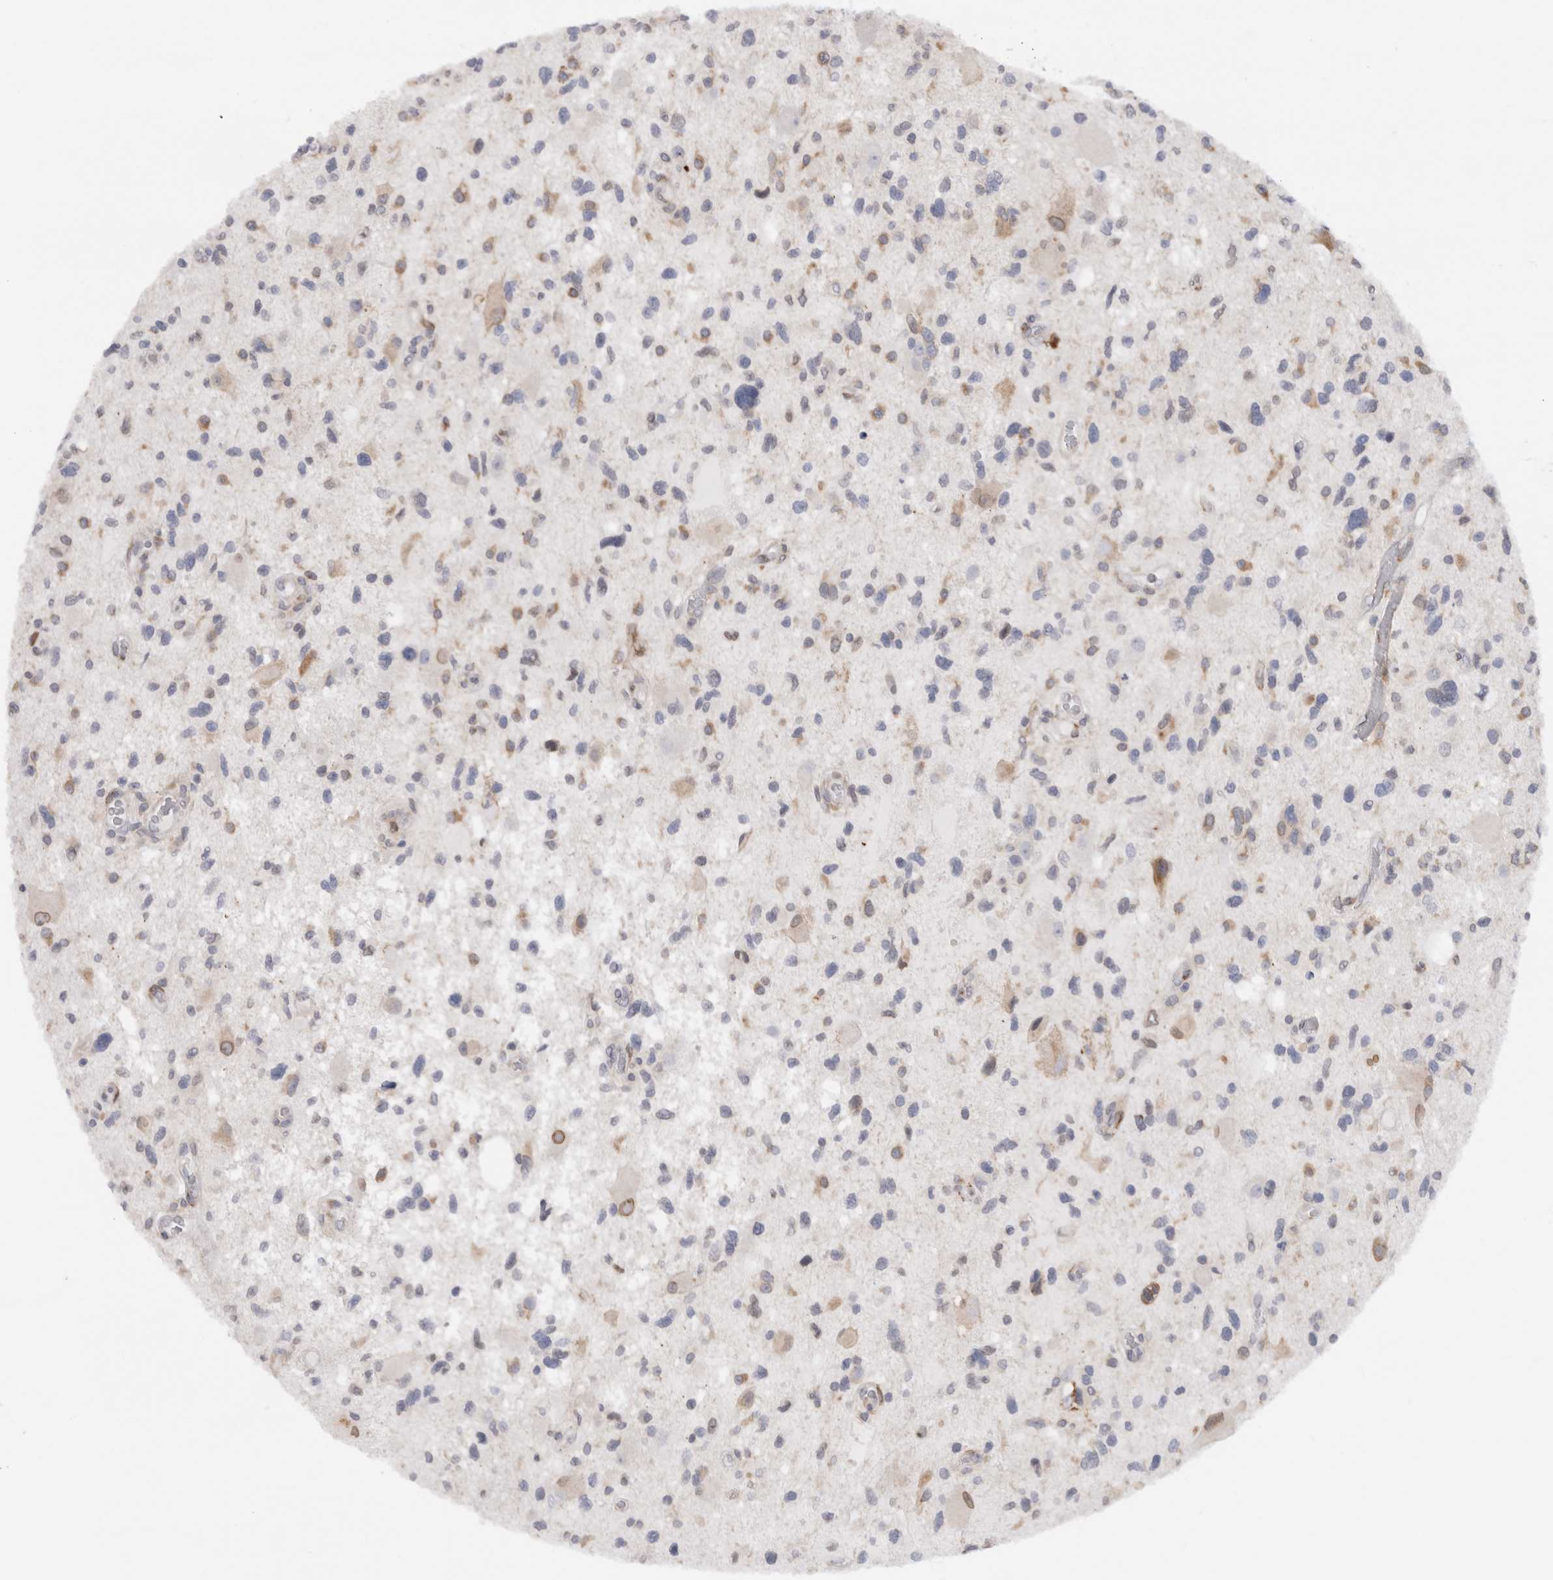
{"staining": {"intensity": "weak", "quantity": "<25%", "location": "cytoplasmic/membranous"}, "tissue": "glioma", "cell_type": "Tumor cells", "image_type": "cancer", "snomed": [{"axis": "morphology", "description": "Glioma, malignant, High grade"}, {"axis": "topography", "description": "Brain"}], "caption": "The histopathology image displays no staining of tumor cells in high-grade glioma (malignant).", "gene": "VCPIP1", "patient": {"sex": "male", "age": 33}}